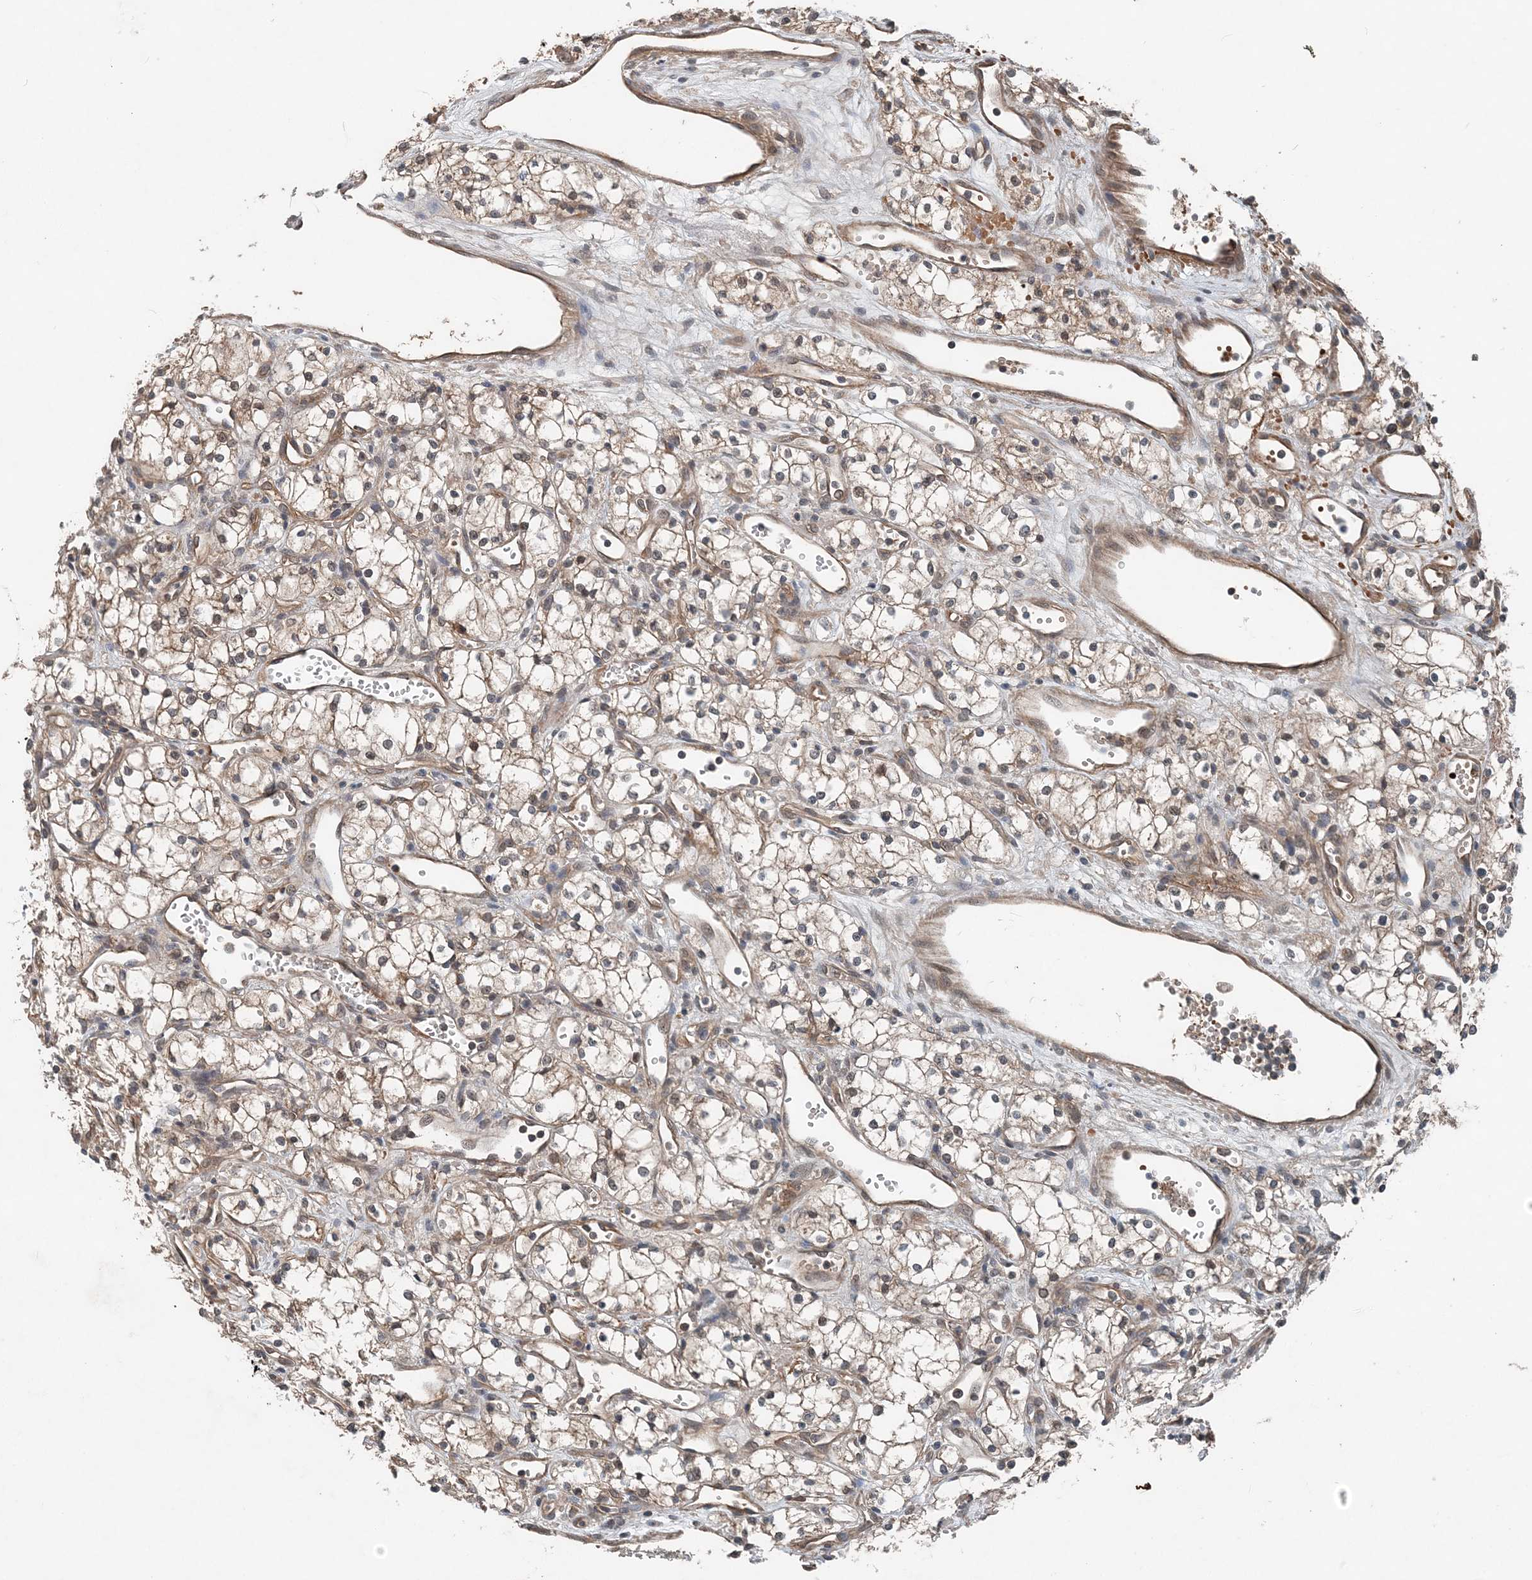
{"staining": {"intensity": "weak", "quantity": ">75%", "location": "cytoplasmic/membranous"}, "tissue": "renal cancer", "cell_type": "Tumor cells", "image_type": "cancer", "snomed": [{"axis": "morphology", "description": "Adenocarcinoma, NOS"}, {"axis": "topography", "description": "Kidney"}], "caption": "Immunohistochemistry (DAB) staining of renal cancer (adenocarcinoma) displays weak cytoplasmic/membranous protein expression in approximately >75% of tumor cells.", "gene": "SMPD3", "patient": {"sex": "male", "age": 59}}